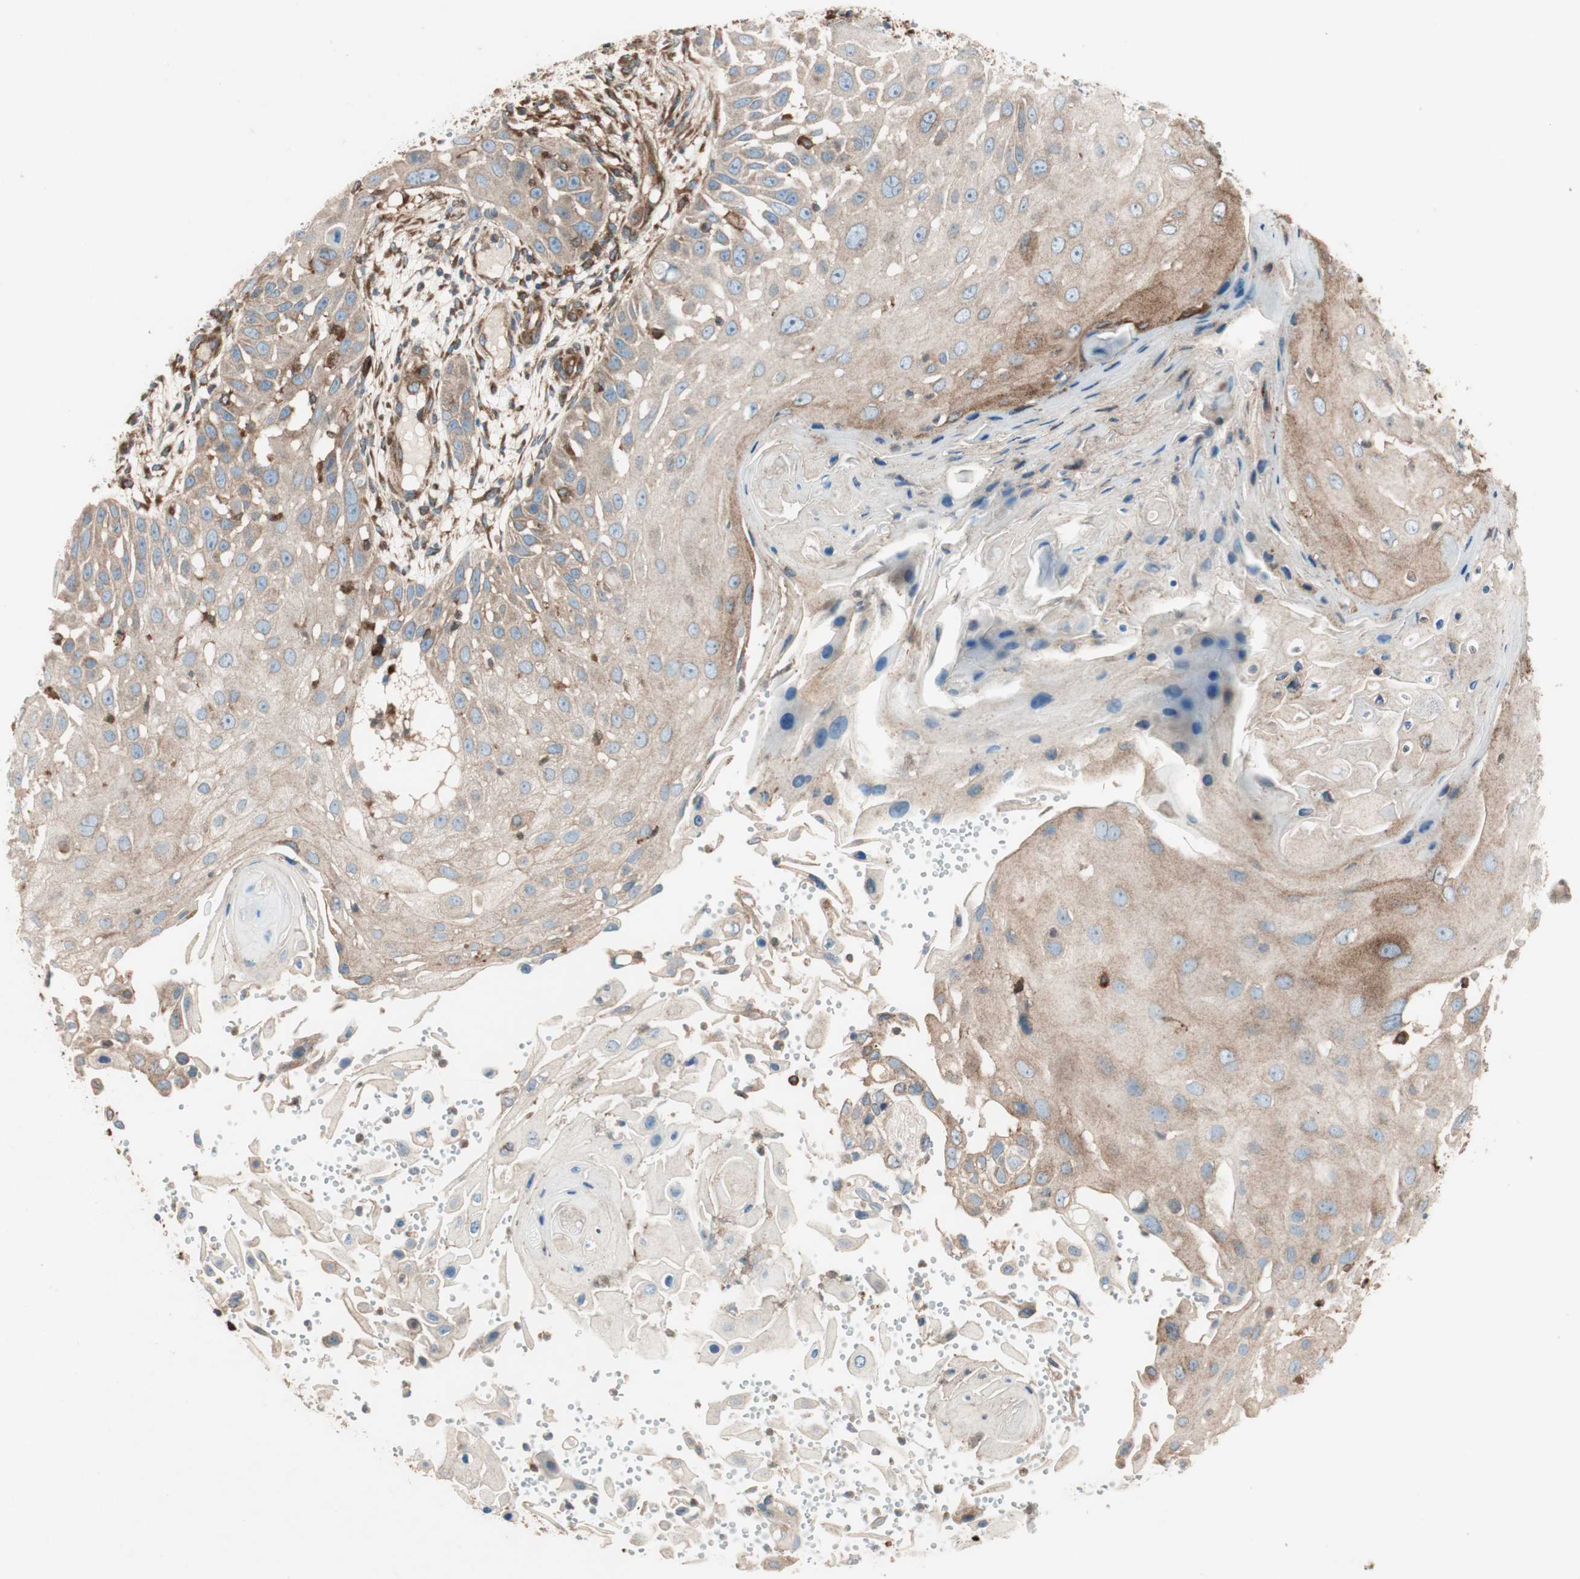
{"staining": {"intensity": "moderate", "quantity": ">75%", "location": "cytoplasmic/membranous"}, "tissue": "skin cancer", "cell_type": "Tumor cells", "image_type": "cancer", "snomed": [{"axis": "morphology", "description": "Squamous cell carcinoma, NOS"}, {"axis": "topography", "description": "Skin"}], "caption": "Skin cancer (squamous cell carcinoma) stained for a protein shows moderate cytoplasmic/membranous positivity in tumor cells. (Stains: DAB in brown, nuclei in blue, Microscopy: brightfield microscopy at high magnification).", "gene": "RAB5A", "patient": {"sex": "female", "age": 44}}